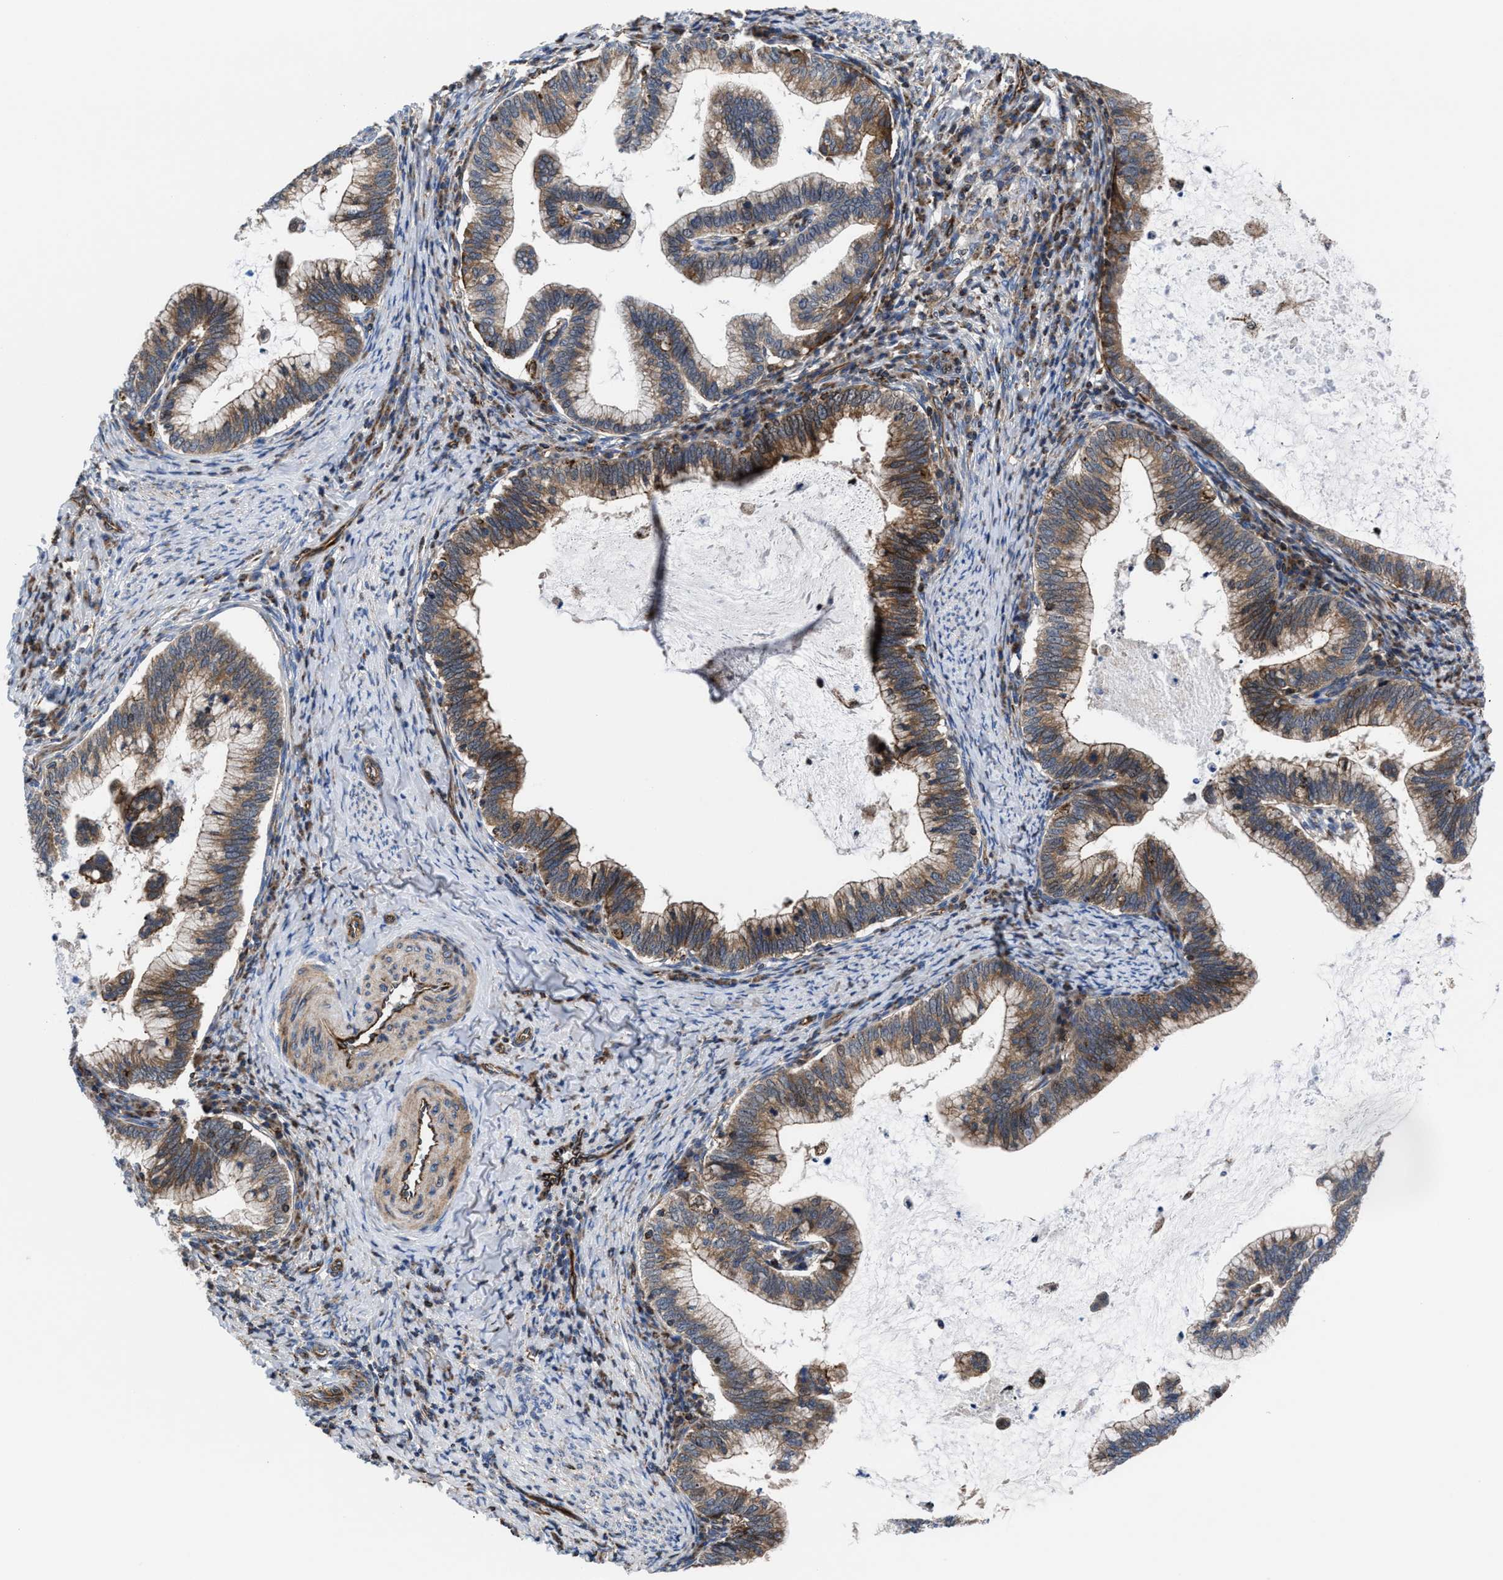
{"staining": {"intensity": "moderate", "quantity": ">75%", "location": "cytoplasmic/membranous"}, "tissue": "cervical cancer", "cell_type": "Tumor cells", "image_type": "cancer", "snomed": [{"axis": "morphology", "description": "Adenocarcinoma, NOS"}, {"axis": "topography", "description": "Cervix"}], "caption": "Human cervical cancer (adenocarcinoma) stained with a protein marker demonstrates moderate staining in tumor cells.", "gene": "PRR15L", "patient": {"sex": "female", "age": 36}}